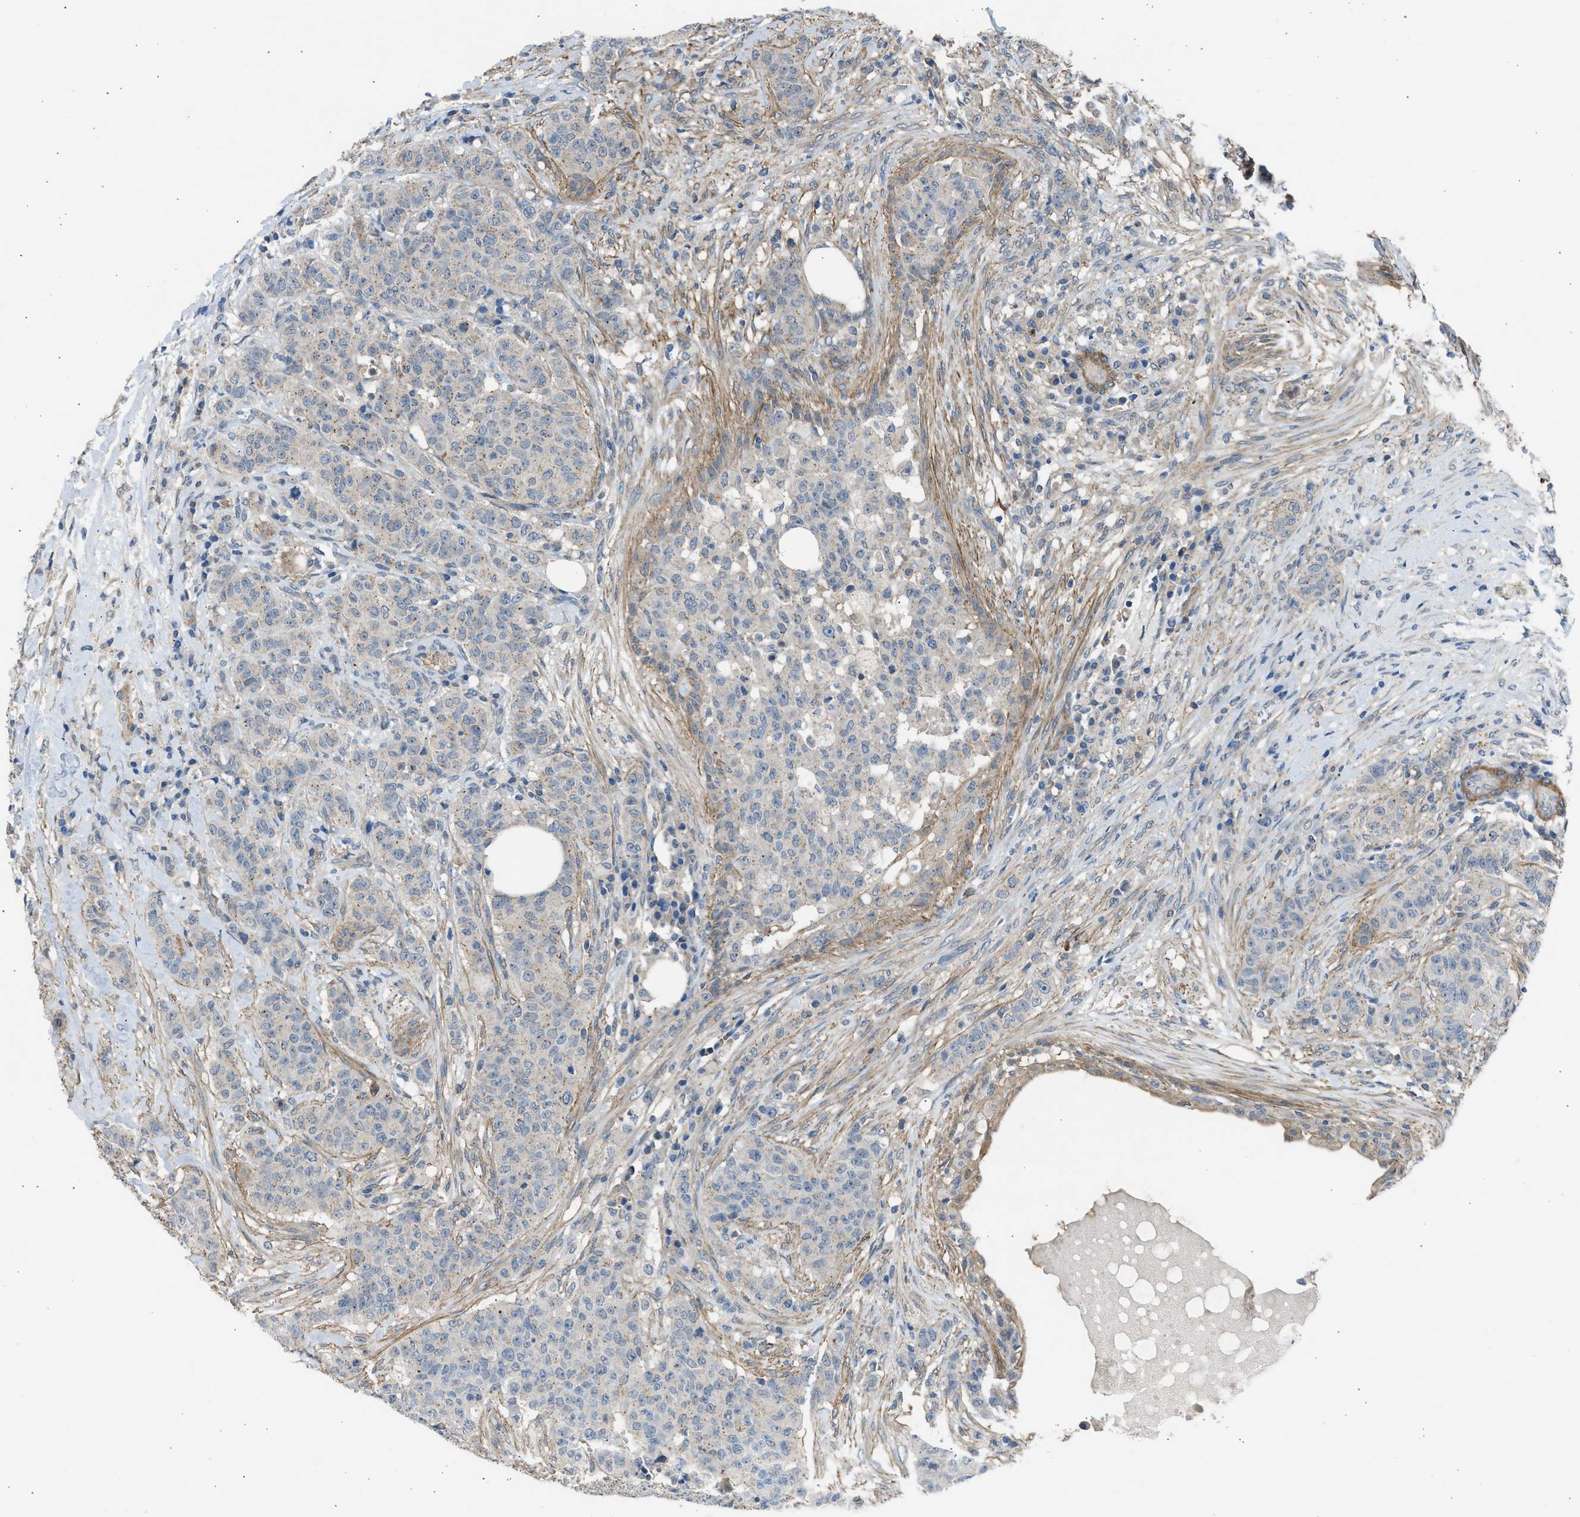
{"staining": {"intensity": "negative", "quantity": "none", "location": "none"}, "tissue": "breast cancer", "cell_type": "Tumor cells", "image_type": "cancer", "snomed": [{"axis": "morphology", "description": "Normal tissue, NOS"}, {"axis": "morphology", "description": "Duct carcinoma"}, {"axis": "topography", "description": "Breast"}], "caption": "This micrograph is of breast cancer (infiltrating ductal carcinoma) stained with immunohistochemistry to label a protein in brown with the nuclei are counter-stained blue. There is no staining in tumor cells.", "gene": "PCNX3", "patient": {"sex": "female", "age": 40}}